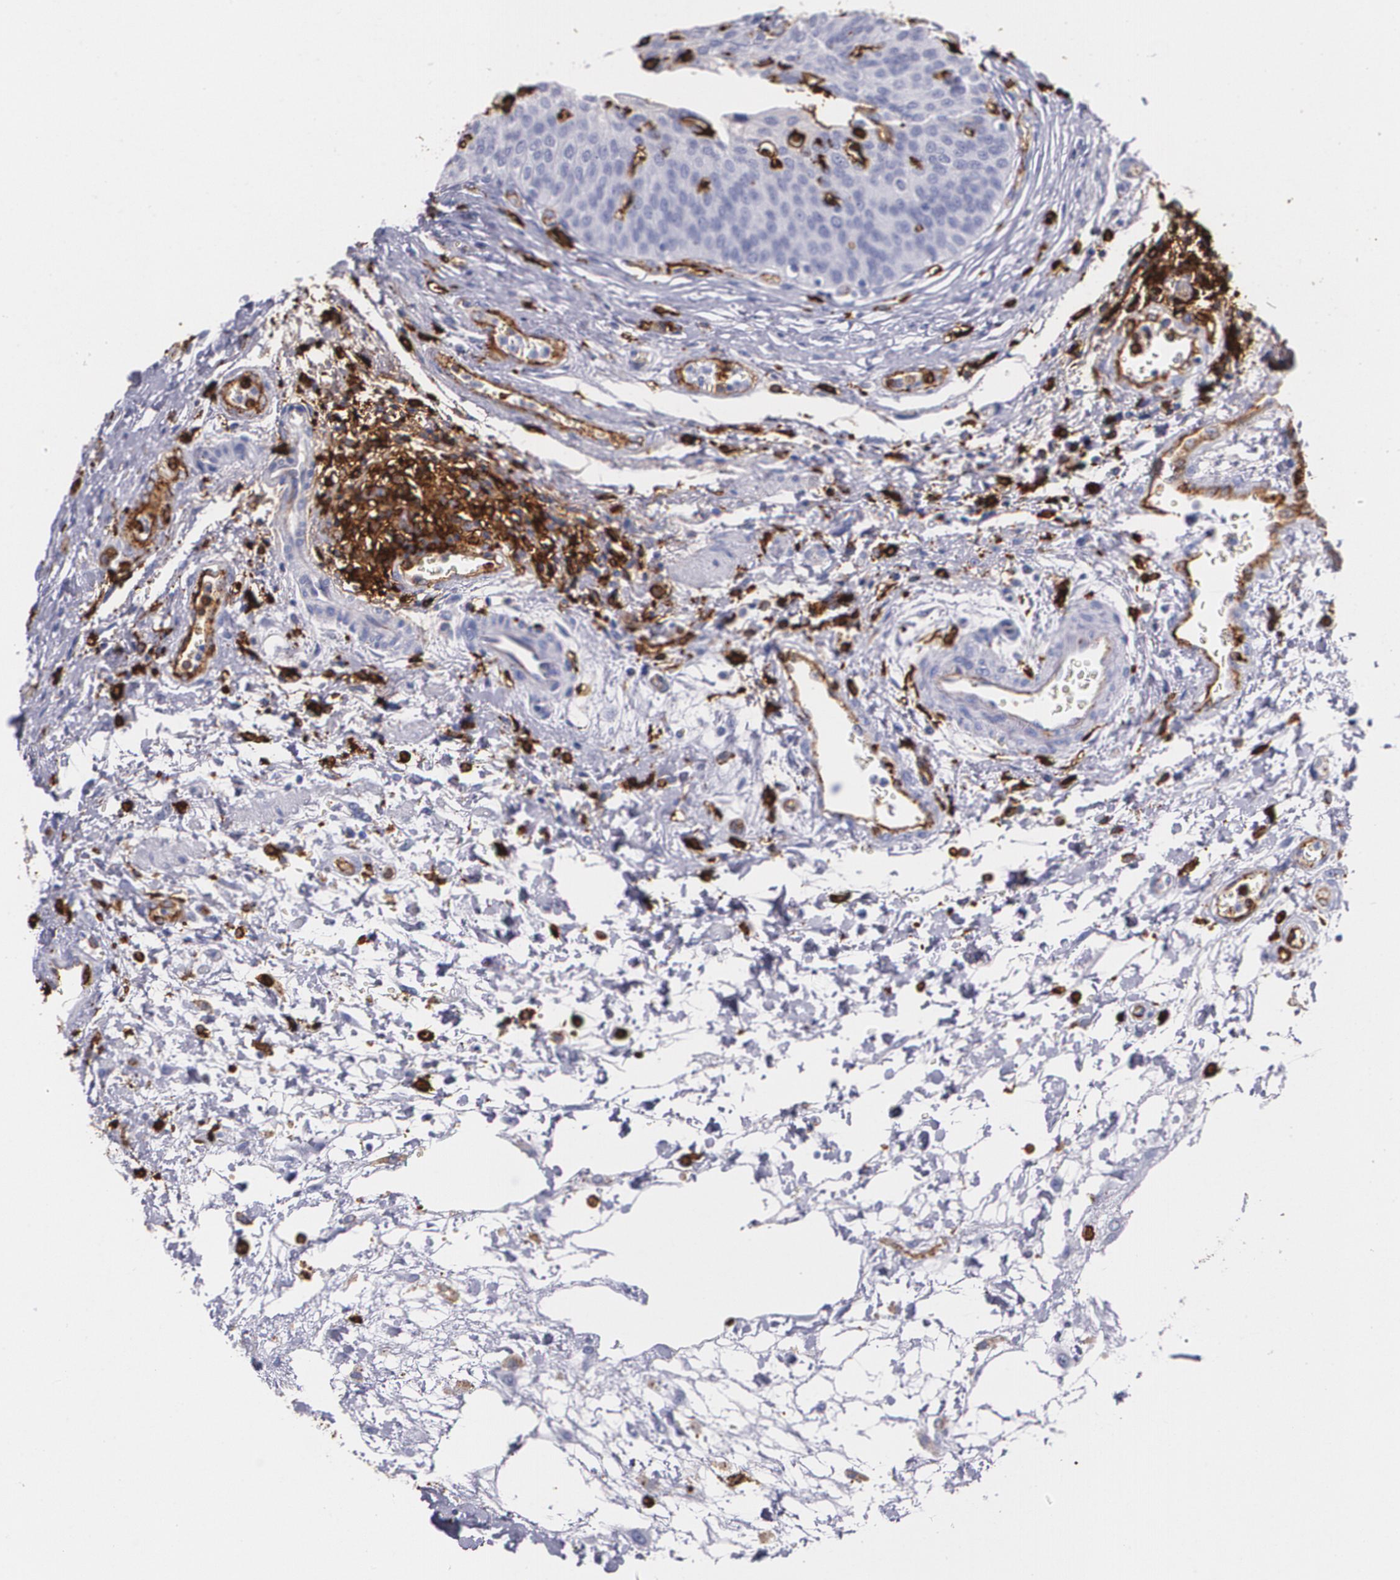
{"staining": {"intensity": "moderate", "quantity": "25%-75%", "location": "cytoplasmic/membranous"}, "tissue": "urinary bladder", "cell_type": "Urothelial cells", "image_type": "normal", "snomed": [{"axis": "morphology", "description": "Normal tissue, NOS"}, {"axis": "topography", "description": "Smooth muscle"}, {"axis": "topography", "description": "Urinary bladder"}], "caption": "This is a micrograph of immunohistochemistry staining of unremarkable urinary bladder, which shows moderate expression in the cytoplasmic/membranous of urothelial cells.", "gene": "HLA", "patient": {"sex": "male", "age": 35}}